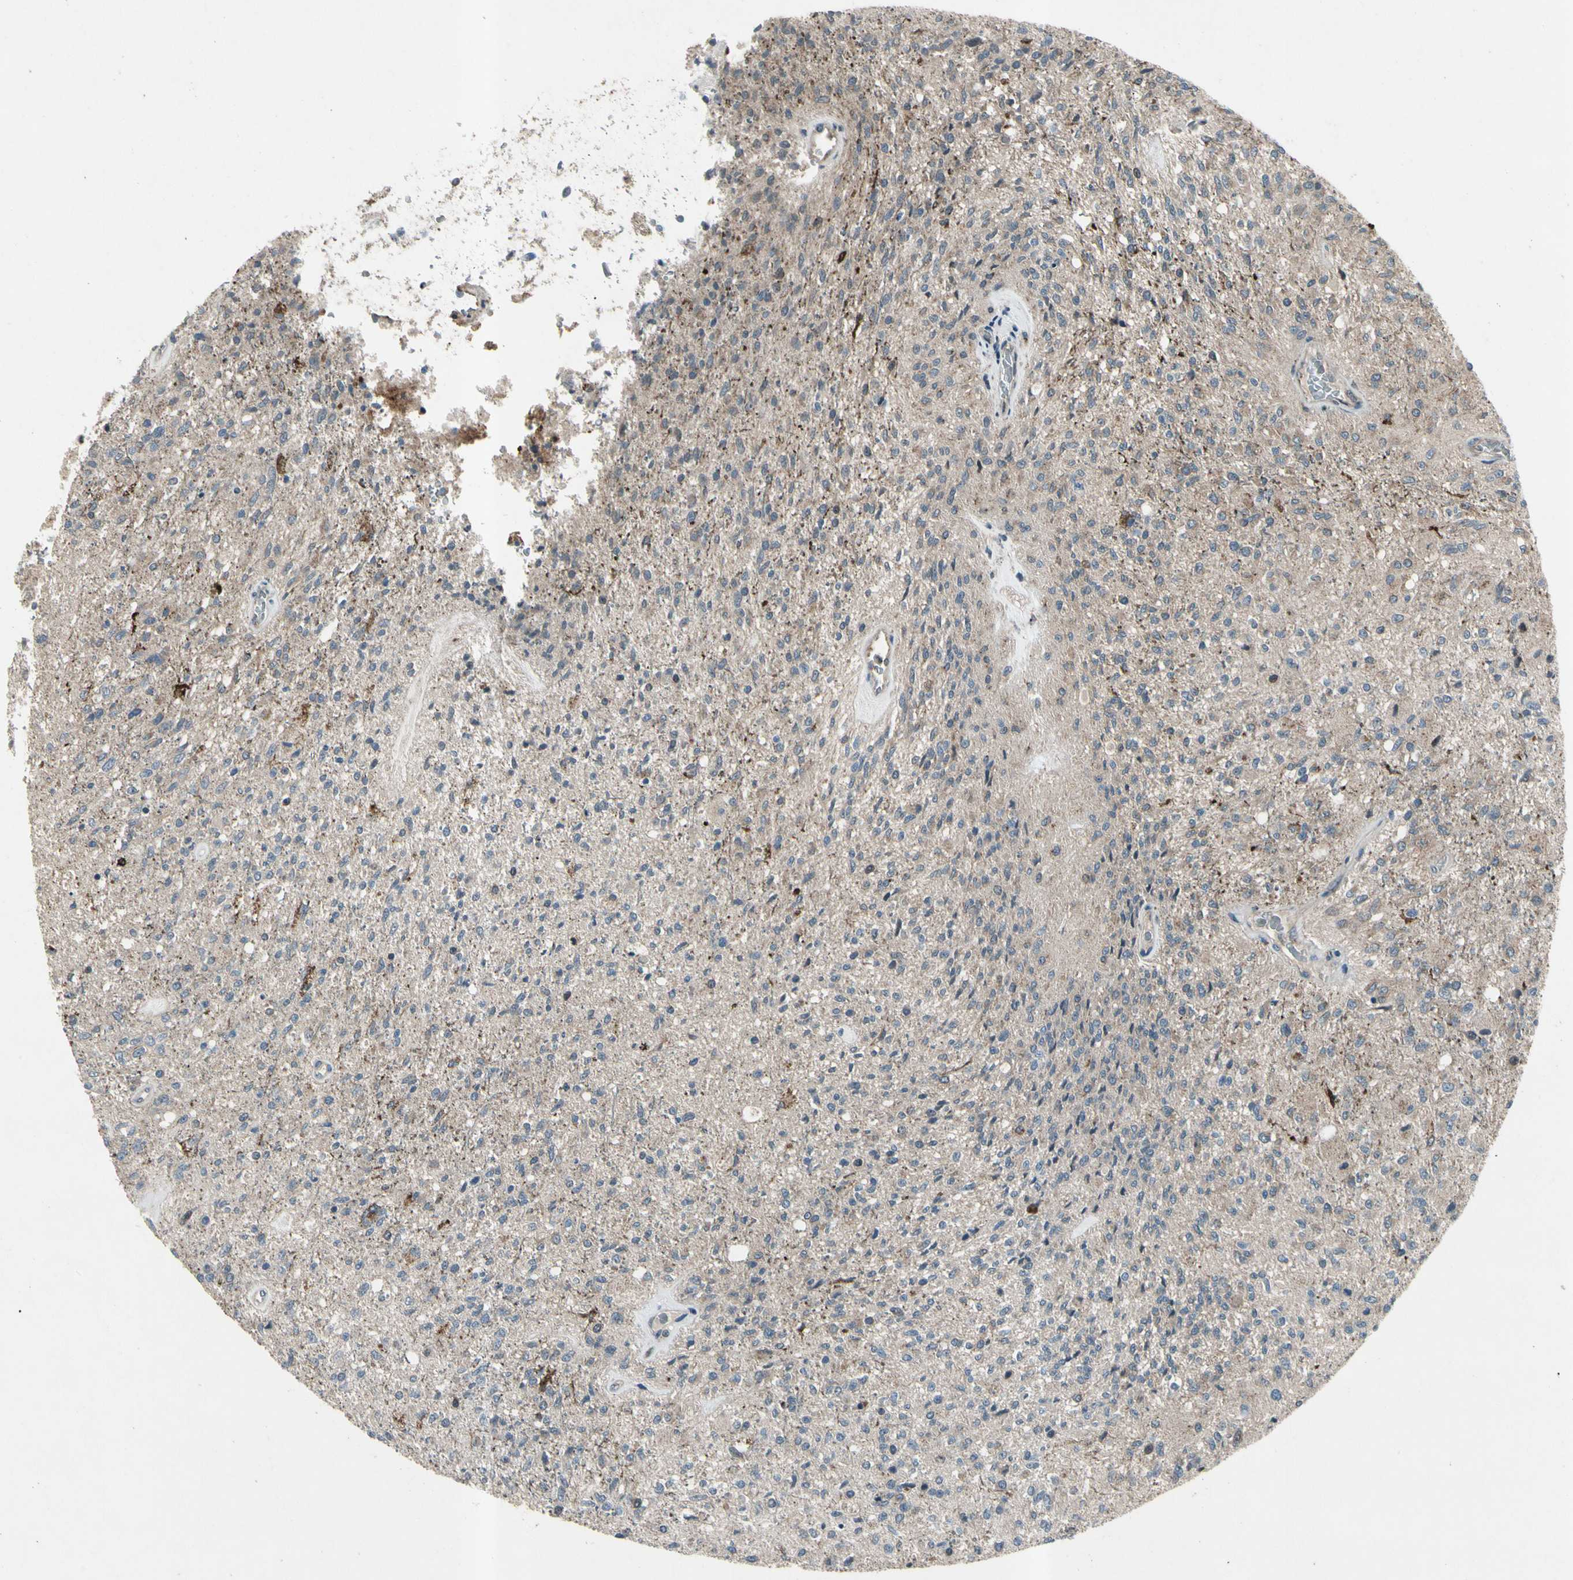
{"staining": {"intensity": "moderate", "quantity": "<25%", "location": "cytoplasmic/membranous"}, "tissue": "glioma", "cell_type": "Tumor cells", "image_type": "cancer", "snomed": [{"axis": "morphology", "description": "Normal tissue, NOS"}, {"axis": "morphology", "description": "Glioma, malignant, High grade"}, {"axis": "topography", "description": "Cerebral cortex"}], "caption": "A brown stain labels moderate cytoplasmic/membranous expression of a protein in malignant glioma (high-grade) tumor cells.", "gene": "NMI", "patient": {"sex": "male", "age": 77}}